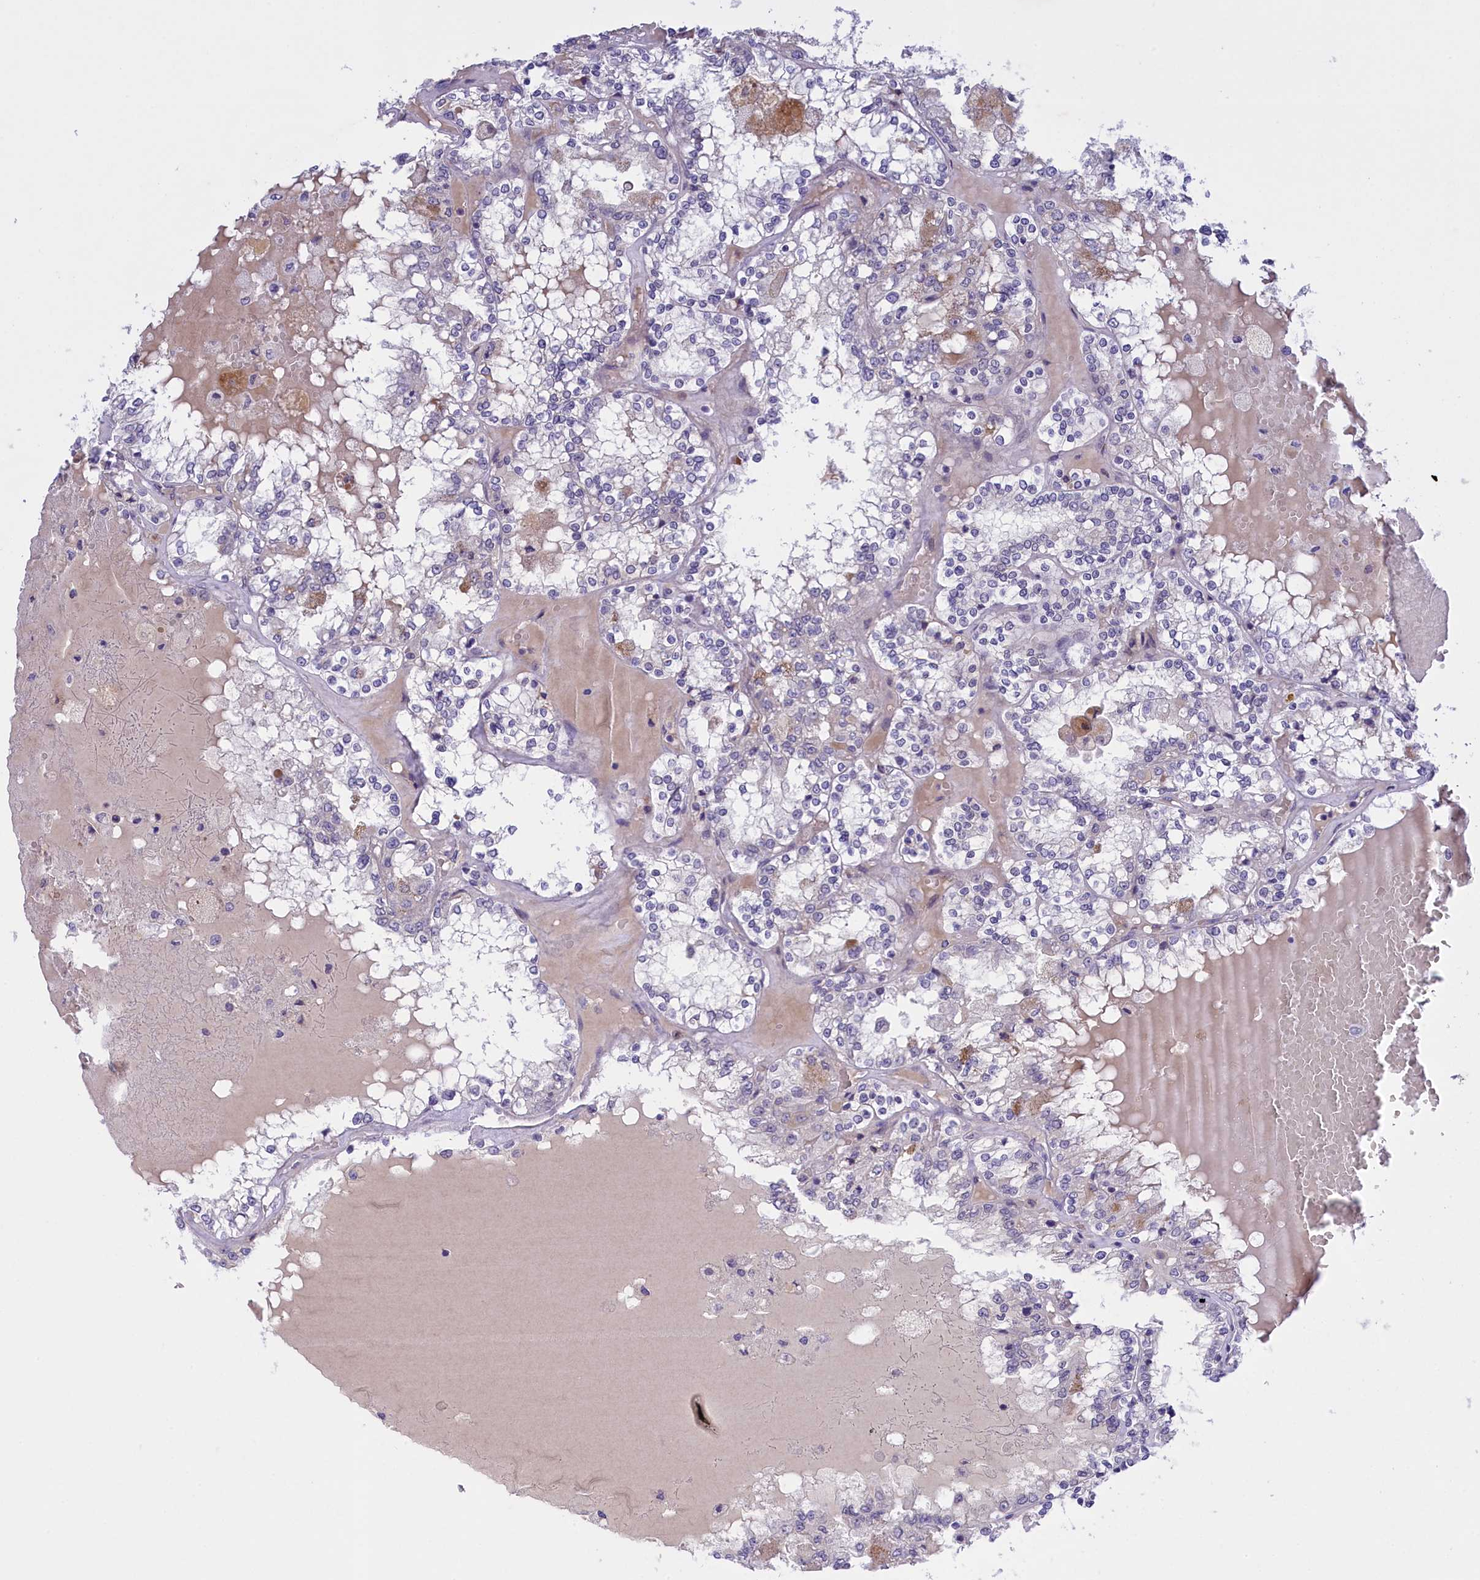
{"staining": {"intensity": "negative", "quantity": "none", "location": "none"}, "tissue": "renal cancer", "cell_type": "Tumor cells", "image_type": "cancer", "snomed": [{"axis": "morphology", "description": "Adenocarcinoma, NOS"}, {"axis": "topography", "description": "Kidney"}], "caption": "Immunohistochemistry (IHC) photomicrograph of neoplastic tissue: renal adenocarcinoma stained with DAB reveals no significant protein staining in tumor cells.", "gene": "FAM149B1", "patient": {"sex": "female", "age": 56}}